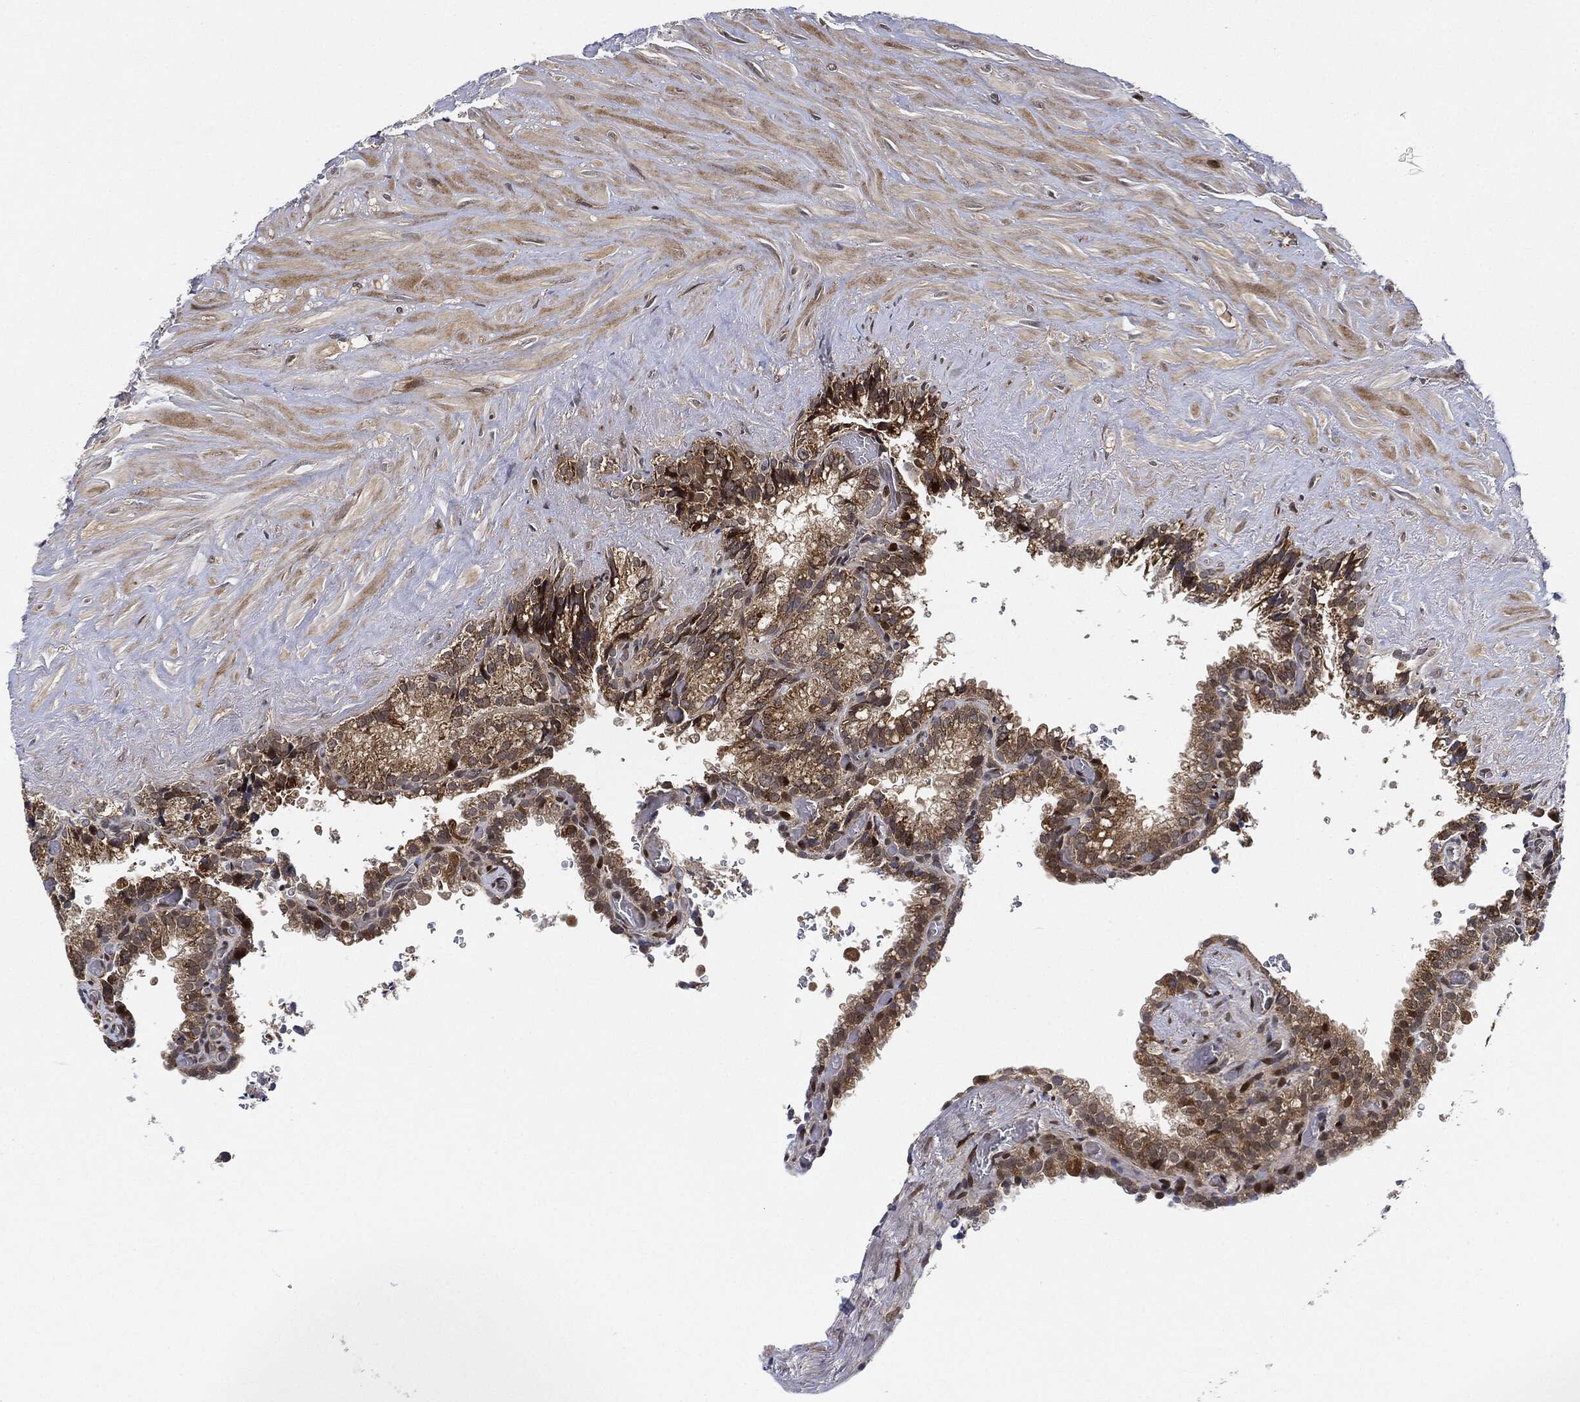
{"staining": {"intensity": "moderate", "quantity": ">75%", "location": "cytoplasmic/membranous"}, "tissue": "seminal vesicle", "cell_type": "Glandular cells", "image_type": "normal", "snomed": [{"axis": "morphology", "description": "Normal tissue, NOS"}, {"axis": "topography", "description": "Seminal veicle"}], "caption": "A medium amount of moderate cytoplasmic/membranous expression is appreciated in about >75% of glandular cells in benign seminal vesicle.", "gene": "RNASEL", "patient": {"sex": "male", "age": 67}}